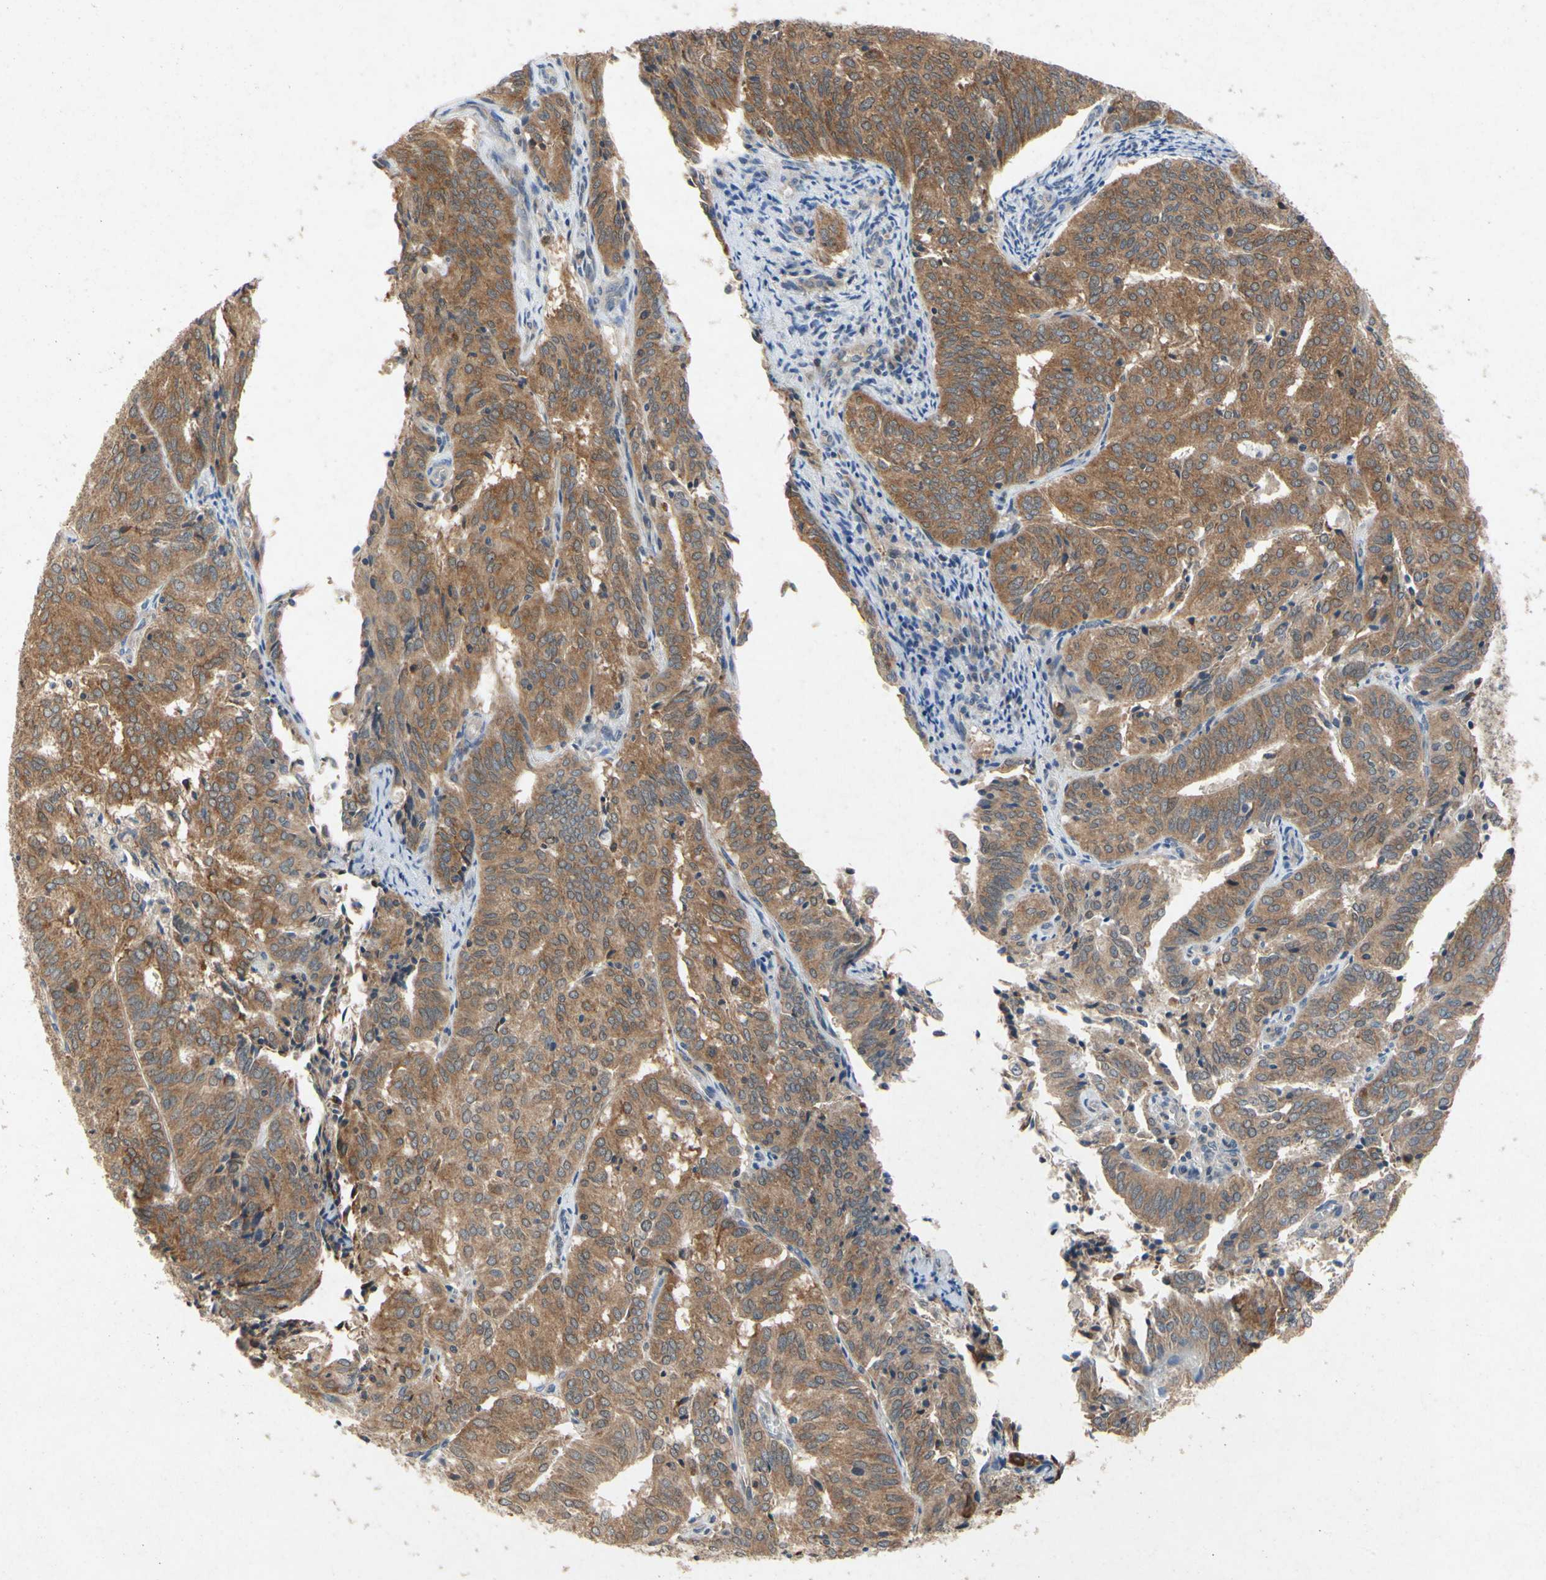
{"staining": {"intensity": "moderate", "quantity": ">75%", "location": "cytoplasmic/membranous"}, "tissue": "endometrial cancer", "cell_type": "Tumor cells", "image_type": "cancer", "snomed": [{"axis": "morphology", "description": "Adenocarcinoma, NOS"}, {"axis": "topography", "description": "Uterus"}], "caption": "A histopathology image of adenocarcinoma (endometrial) stained for a protein demonstrates moderate cytoplasmic/membranous brown staining in tumor cells.", "gene": "RPS6KA1", "patient": {"sex": "female", "age": 60}}